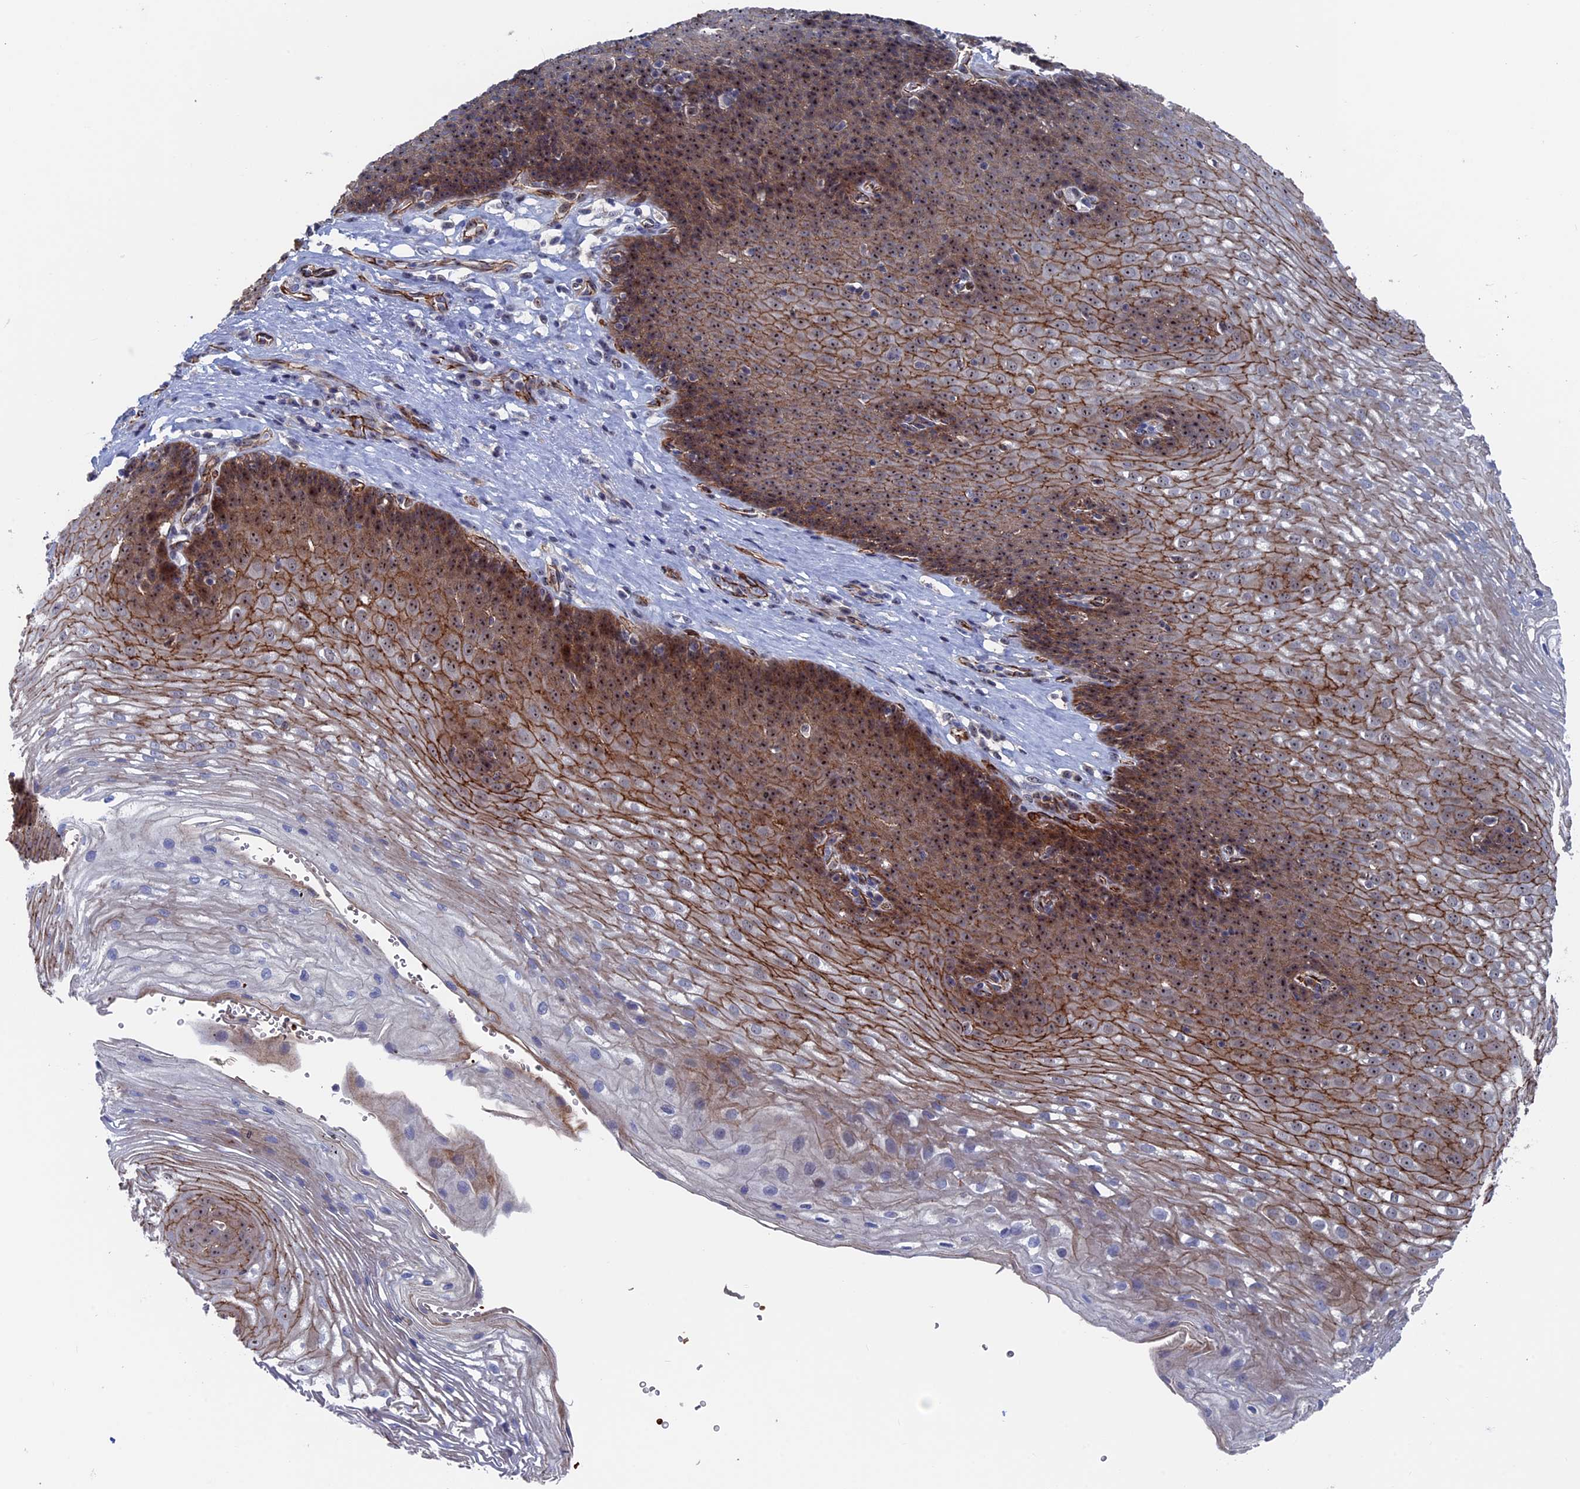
{"staining": {"intensity": "moderate", "quantity": "25%-75%", "location": "cytoplasmic/membranous,nuclear"}, "tissue": "esophagus", "cell_type": "Squamous epithelial cells", "image_type": "normal", "snomed": [{"axis": "morphology", "description": "Normal tissue, NOS"}, {"axis": "topography", "description": "Esophagus"}], "caption": "This image demonstrates immunohistochemistry (IHC) staining of normal esophagus, with medium moderate cytoplasmic/membranous,nuclear staining in approximately 25%-75% of squamous epithelial cells.", "gene": "EXOSC9", "patient": {"sex": "female", "age": 66}}